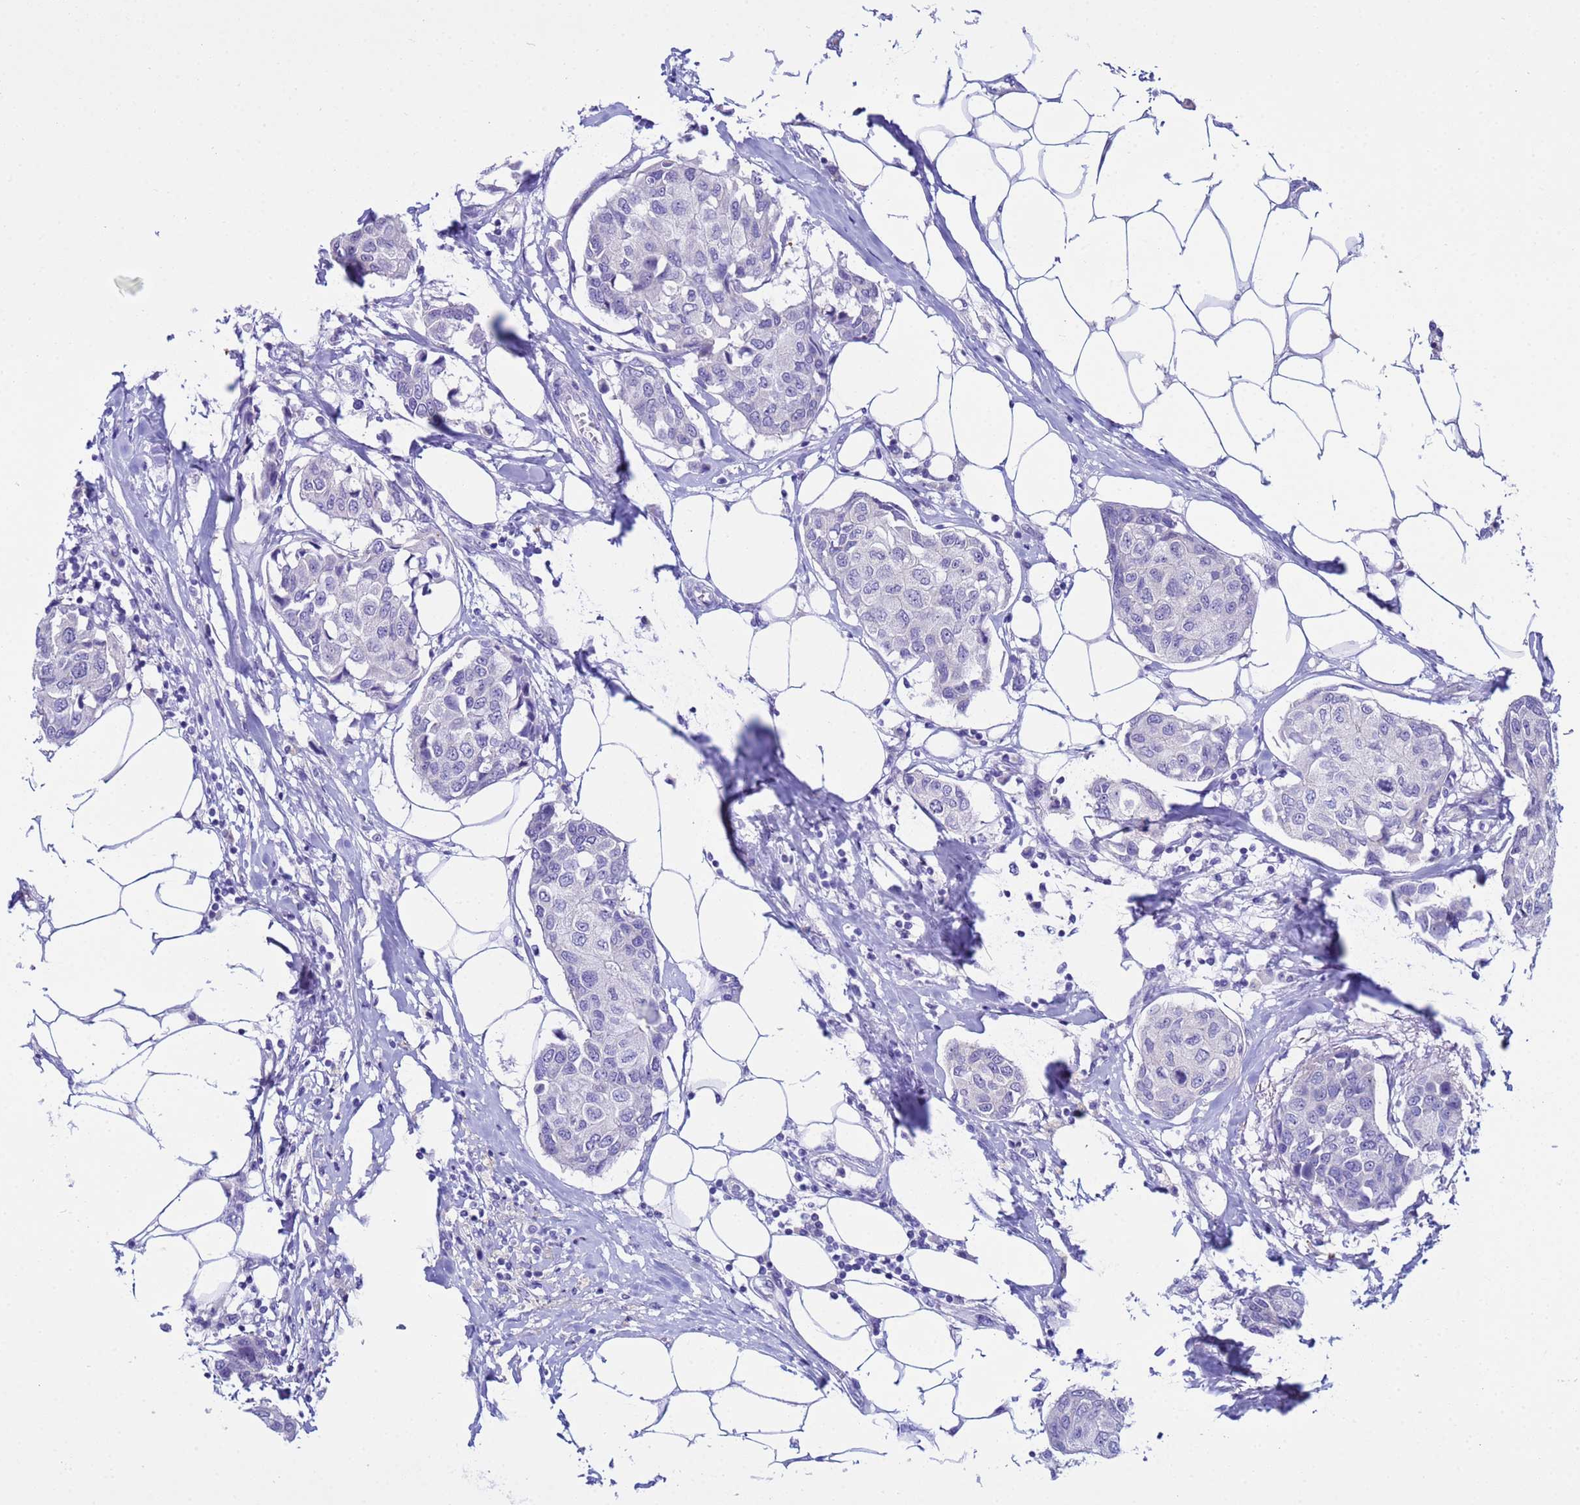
{"staining": {"intensity": "negative", "quantity": "none", "location": "none"}, "tissue": "breast cancer", "cell_type": "Tumor cells", "image_type": "cancer", "snomed": [{"axis": "morphology", "description": "Duct carcinoma"}, {"axis": "topography", "description": "Breast"}], "caption": "Protein analysis of breast cancer (invasive ductal carcinoma) reveals no significant staining in tumor cells.", "gene": "IGSF11", "patient": {"sex": "female", "age": 80}}